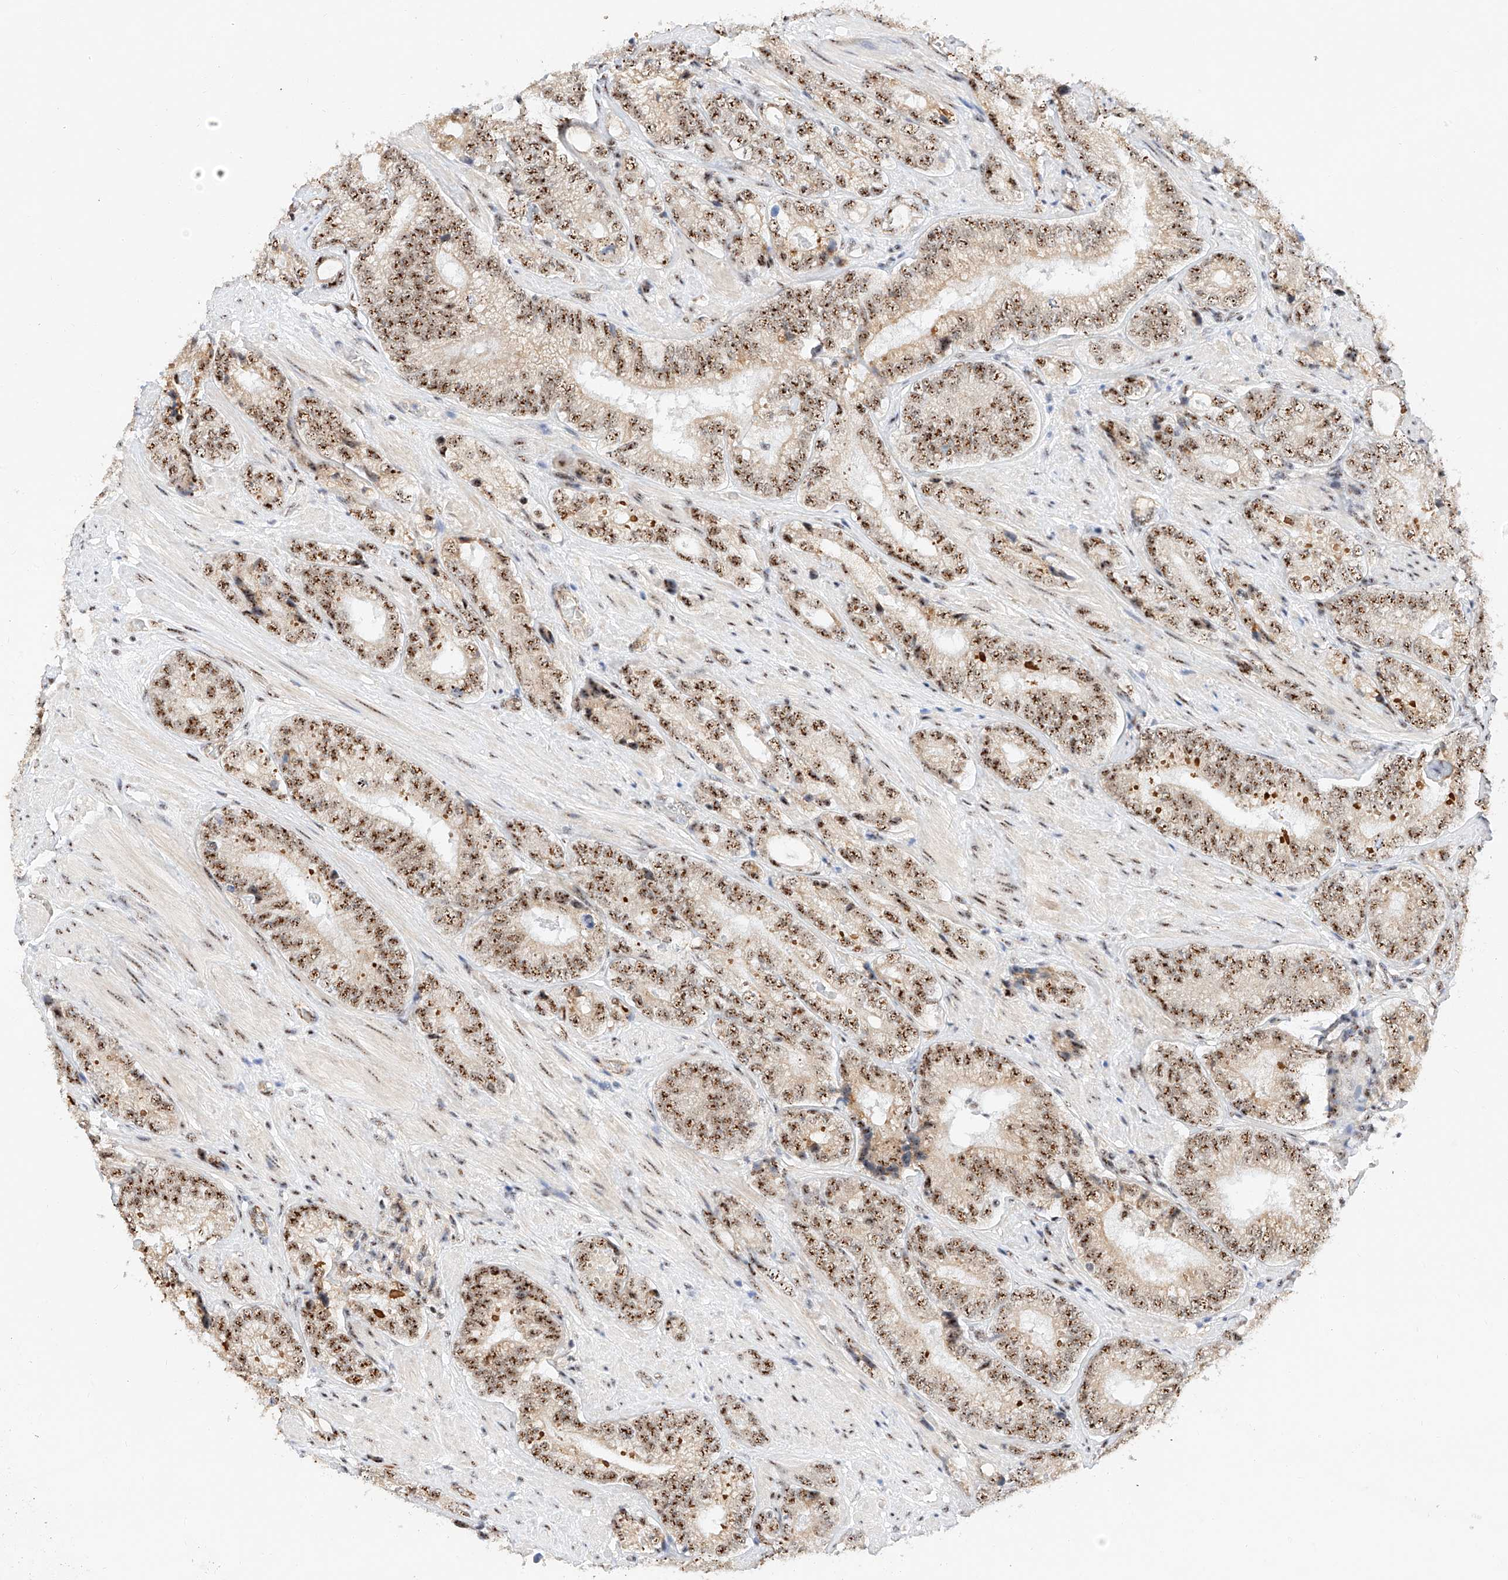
{"staining": {"intensity": "strong", "quantity": ">75%", "location": "nuclear"}, "tissue": "prostate cancer", "cell_type": "Tumor cells", "image_type": "cancer", "snomed": [{"axis": "morphology", "description": "Adenocarcinoma, High grade"}, {"axis": "topography", "description": "Prostate"}], "caption": "Approximately >75% of tumor cells in prostate high-grade adenocarcinoma demonstrate strong nuclear protein expression as visualized by brown immunohistochemical staining.", "gene": "ATXN7L2", "patient": {"sex": "male", "age": 56}}